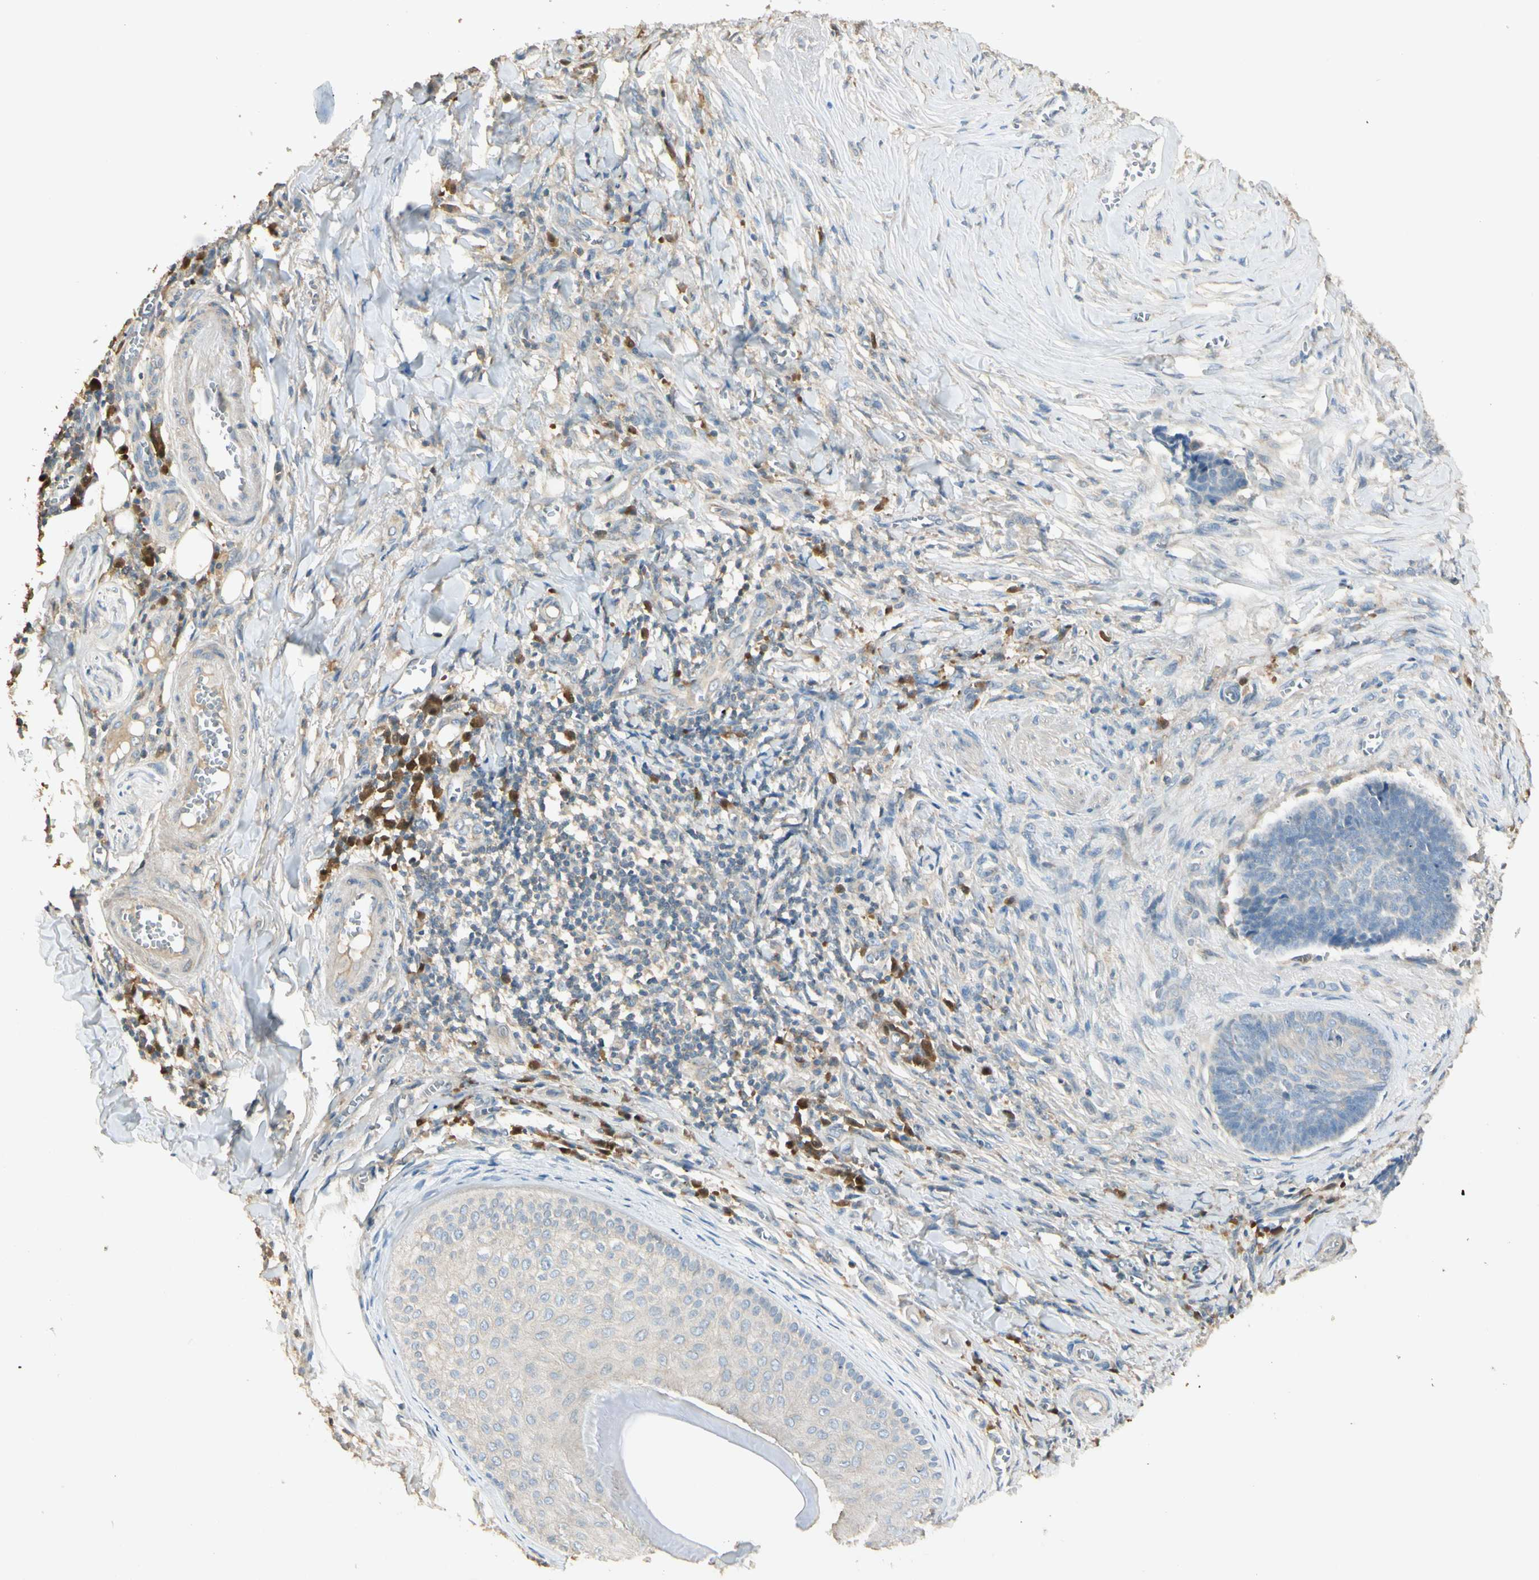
{"staining": {"intensity": "negative", "quantity": "none", "location": "none"}, "tissue": "skin cancer", "cell_type": "Tumor cells", "image_type": "cancer", "snomed": [{"axis": "morphology", "description": "Basal cell carcinoma"}, {"axis": "topography", "description": "Skin"}], "caption": "DAB immunohistochemical staining of human skin cancer (basal cell carcinoma) displays no significant expression in tumor cells.", "gene": "PLXNA1", "patient": {"sex": "male", "age": 84}}